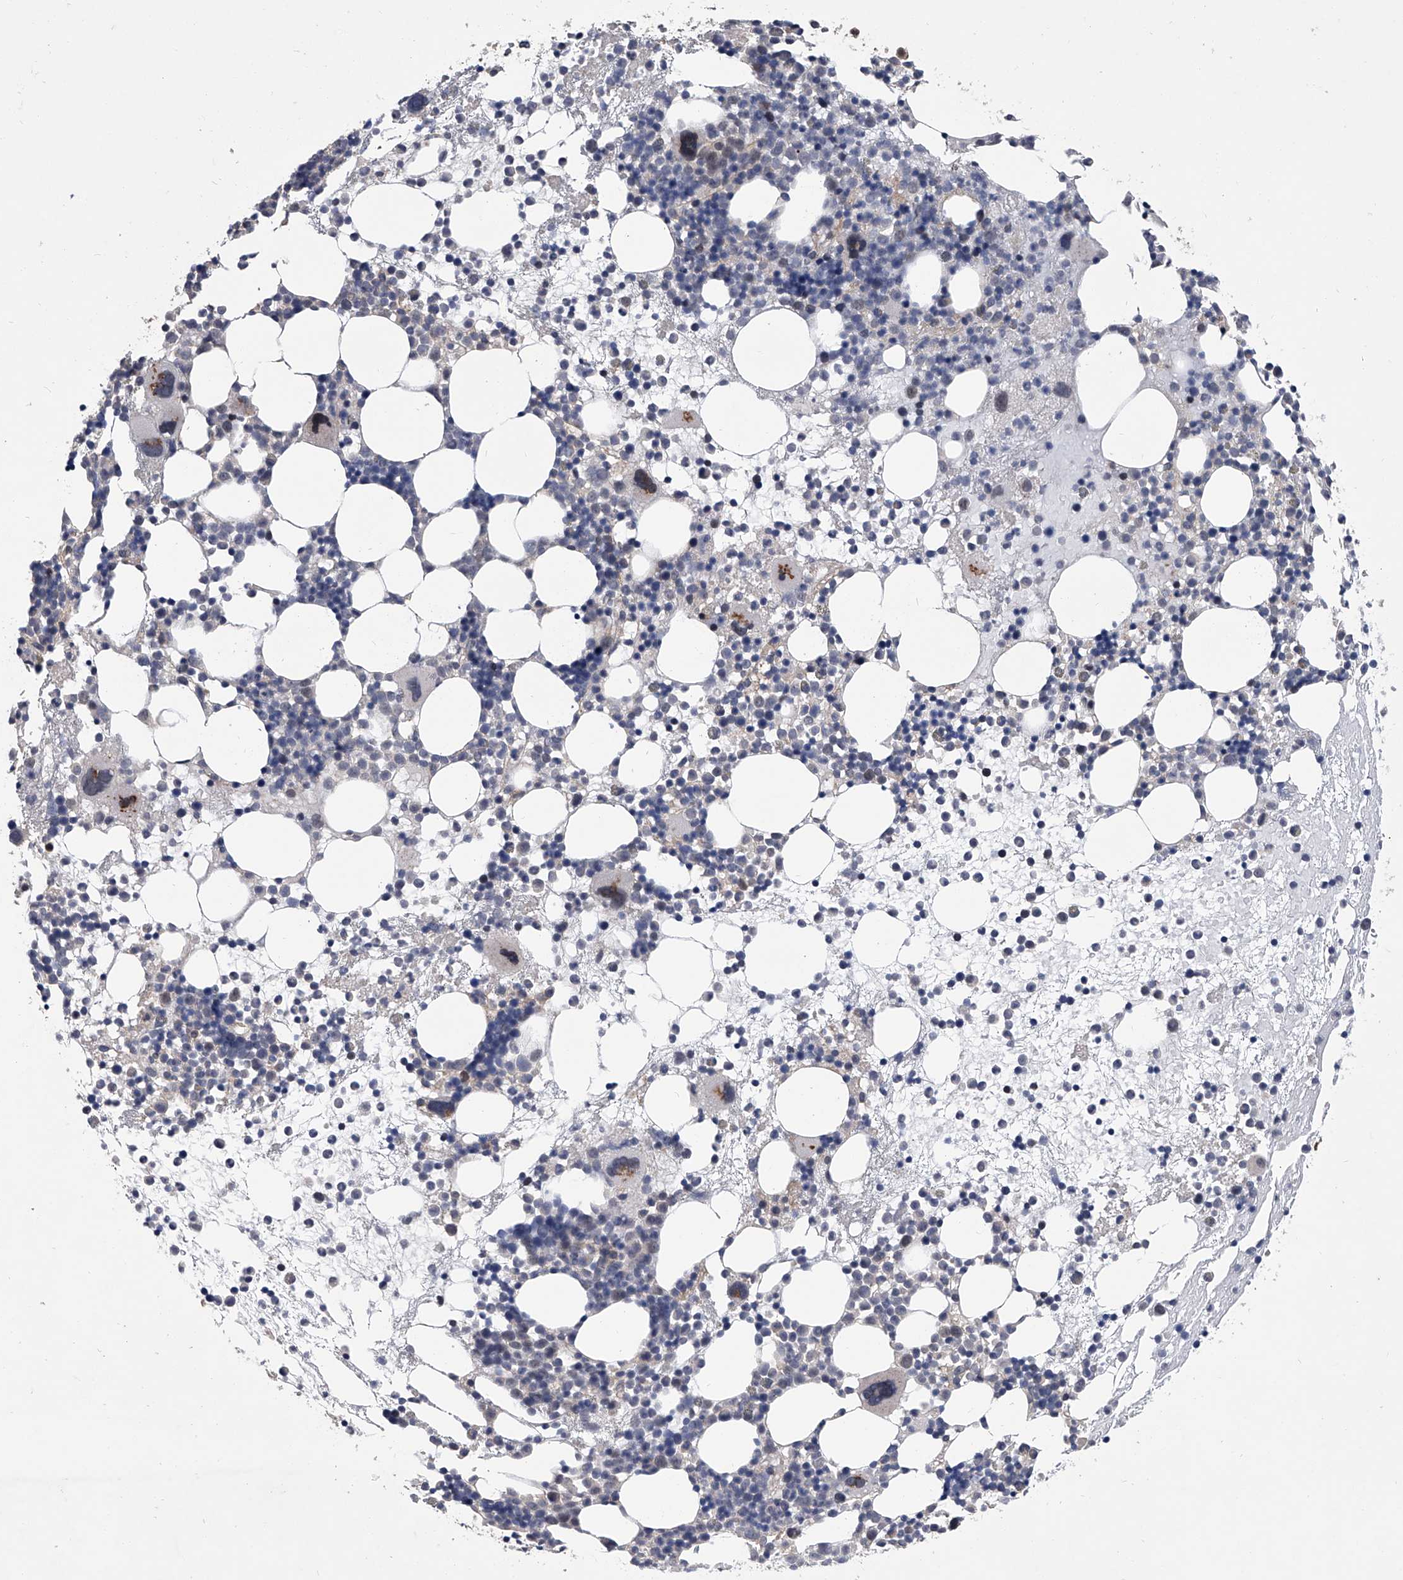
{"staining": {"intensity": "moderate", "quantity": "<25%", "location": "cytoplasmic/membranous"}, "tissue": "bone marrow", "cell_type": "Hematopoietic cells", "image_type": "normal", "snomed": [{"axis": "morphology", "description": "Normal tissue, NOS"}, {"axis": "topography", "description": "Bone marrow"}], "caption": "Hematopoietic cells exhibit low levels of moderate cytoplasmic/membranous staining in approximately <25% of cells in benign bone marrow. (DAB = brown stain, brightfield microscopy at high magnification).", "gene": "MAP4K3", "patient": {"sex": "female", "age": 57}}